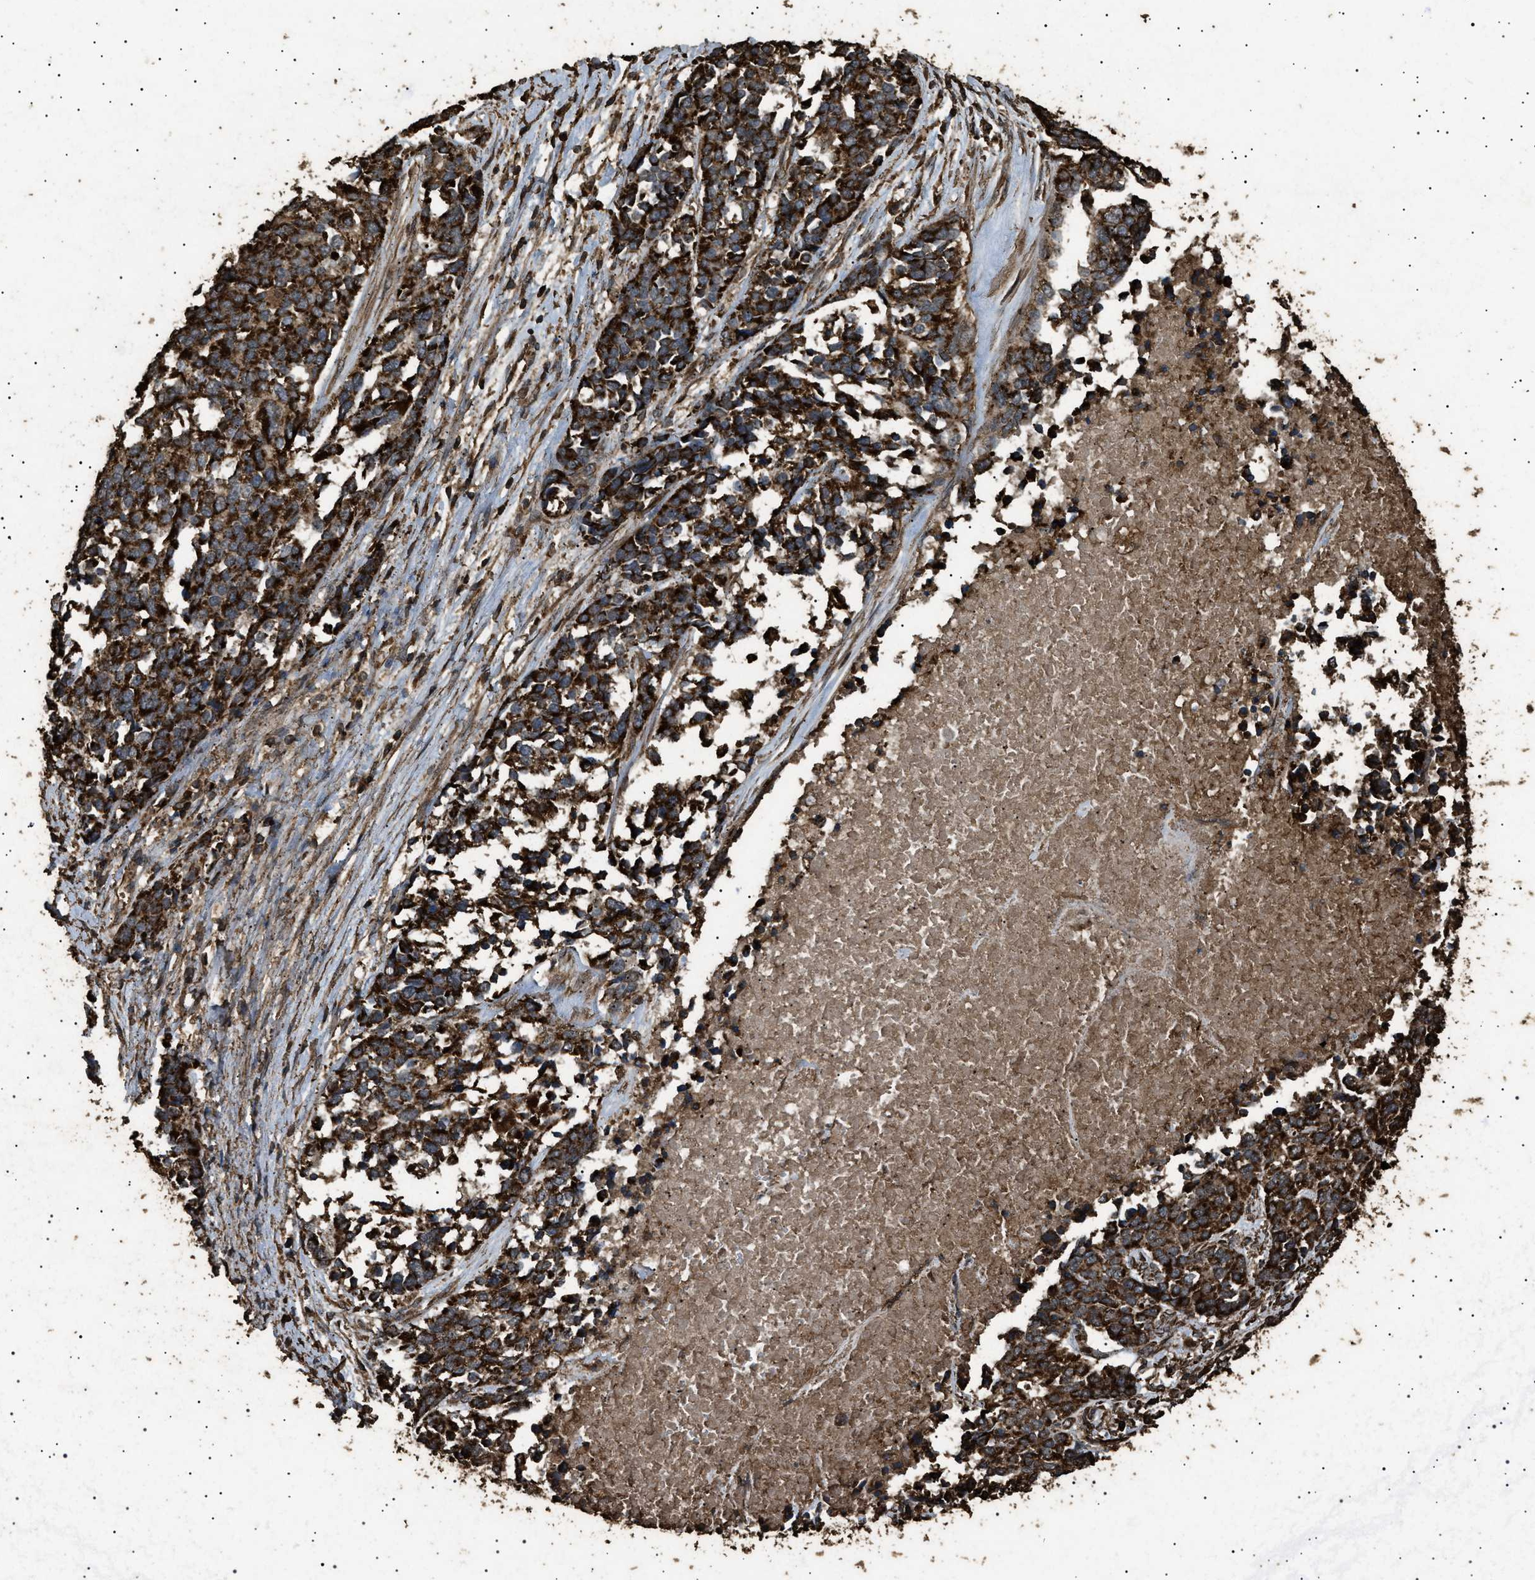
{"staining": {"intensity": "strong", "quantity": ">75%", "location": "cytoplasmic/membranous"}, "tissue": "ovarian cancer", "cell_type": "Tumor cells", "image_type": "cancer", "snomed": [{"axis": "morphology", "description": "Cystadenocarcinoma, serous, NOS"}, {"axis": "topography", "description": "Ovary"}], "caption": "Ovarian serous cystadenocarcinoma was stained to show a protein in brown. There is high levels of strong cytoplasmic/membranous positivity in about >75% of tumor cells. The staining was performed using DAB to visualize the protein expression in brown, while the nuclei were stained in blue with hematoxylin (Magnification: 20x).", "gene": "CYRIA", "patient": {"sex": "female", "age": 44}}